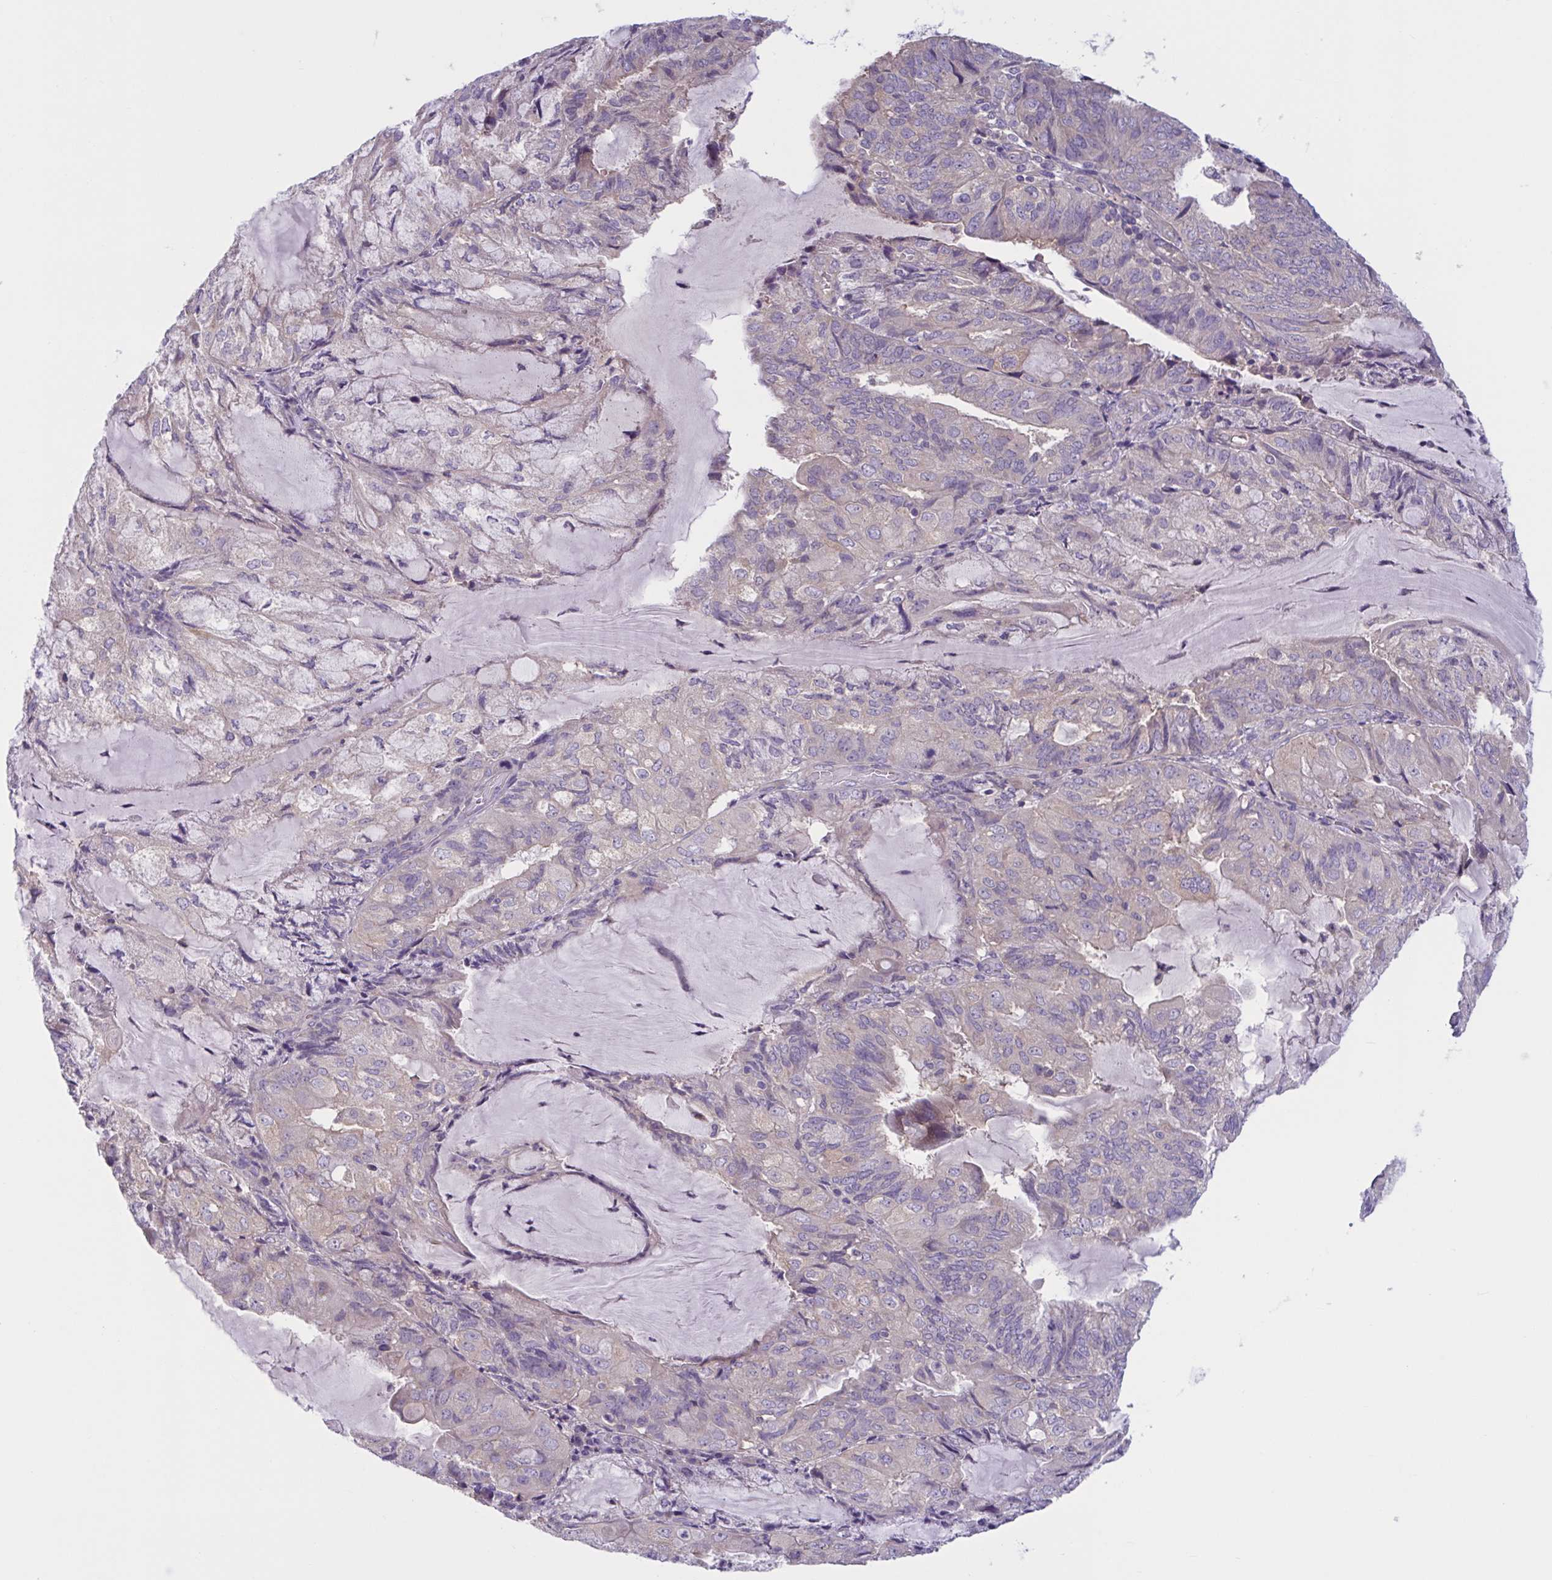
{"staining": {"intensity": "negative", "quantity": "none", "location": "none"}, "tissue": "endometrial cancer", "cell_type": "Tumor cells", "image_type": "cancer", "snomed": [{"axis": "morphology", "description": "Adenocarcinoma, NOS"}, {"axis": "topography", "description": "Endometrium"}], "caption": "The IHC image has no significant positivity in tumor cells of adenocarcinoma (endometrial) tissue. (Stains: DAB IHC with hematoxylin counter stain, Microscopy: brightfield microscopy at high magnification).", "gene": "WNT9B", "patient": {"sex": "female", "age": 81}}